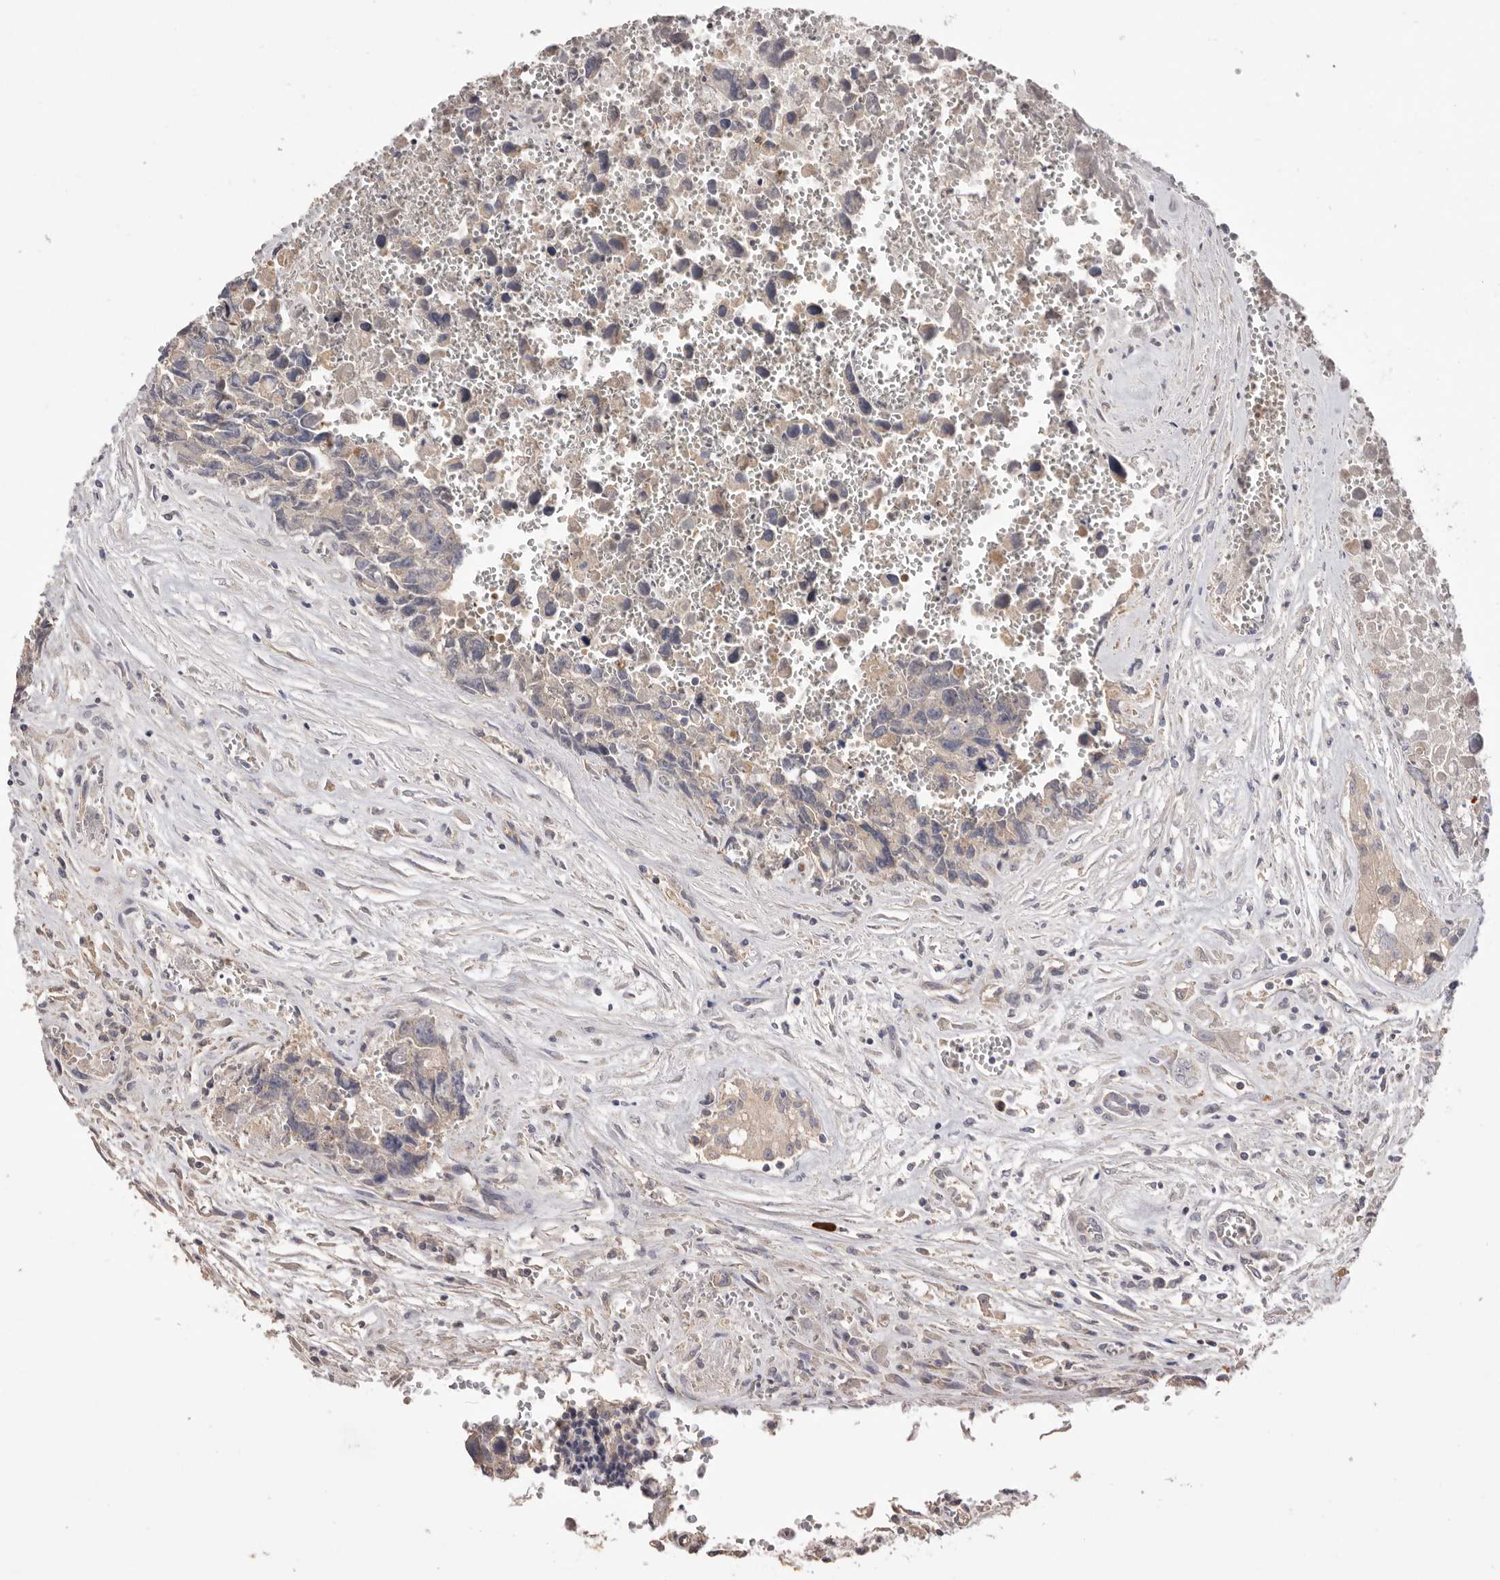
{"staining": {"intensity": "negative", "quantity": "none", "location": "none"}, "tissue": "testis cancer", "cell_type": "Tumor cells", "image_type": "cancer", "snomed": [{"axis": "morphology", "description": "Carcinoma, Embryonal, NOS"}, {"axis": "topography", "description": "Testis"}], "caption": "Immunohistochemistry of human embryonal carcinoma (testis) shows no staining in tumor cells. The staining was performed using DAB (3,3'-diaminobenzidine) to visualize the protein expression in brown, while the nuclei were stained in blue with hematoxylin (Magnification: 20x).", "gene": "HCAR2", "patient": {"sex": "male", "age": 31}}